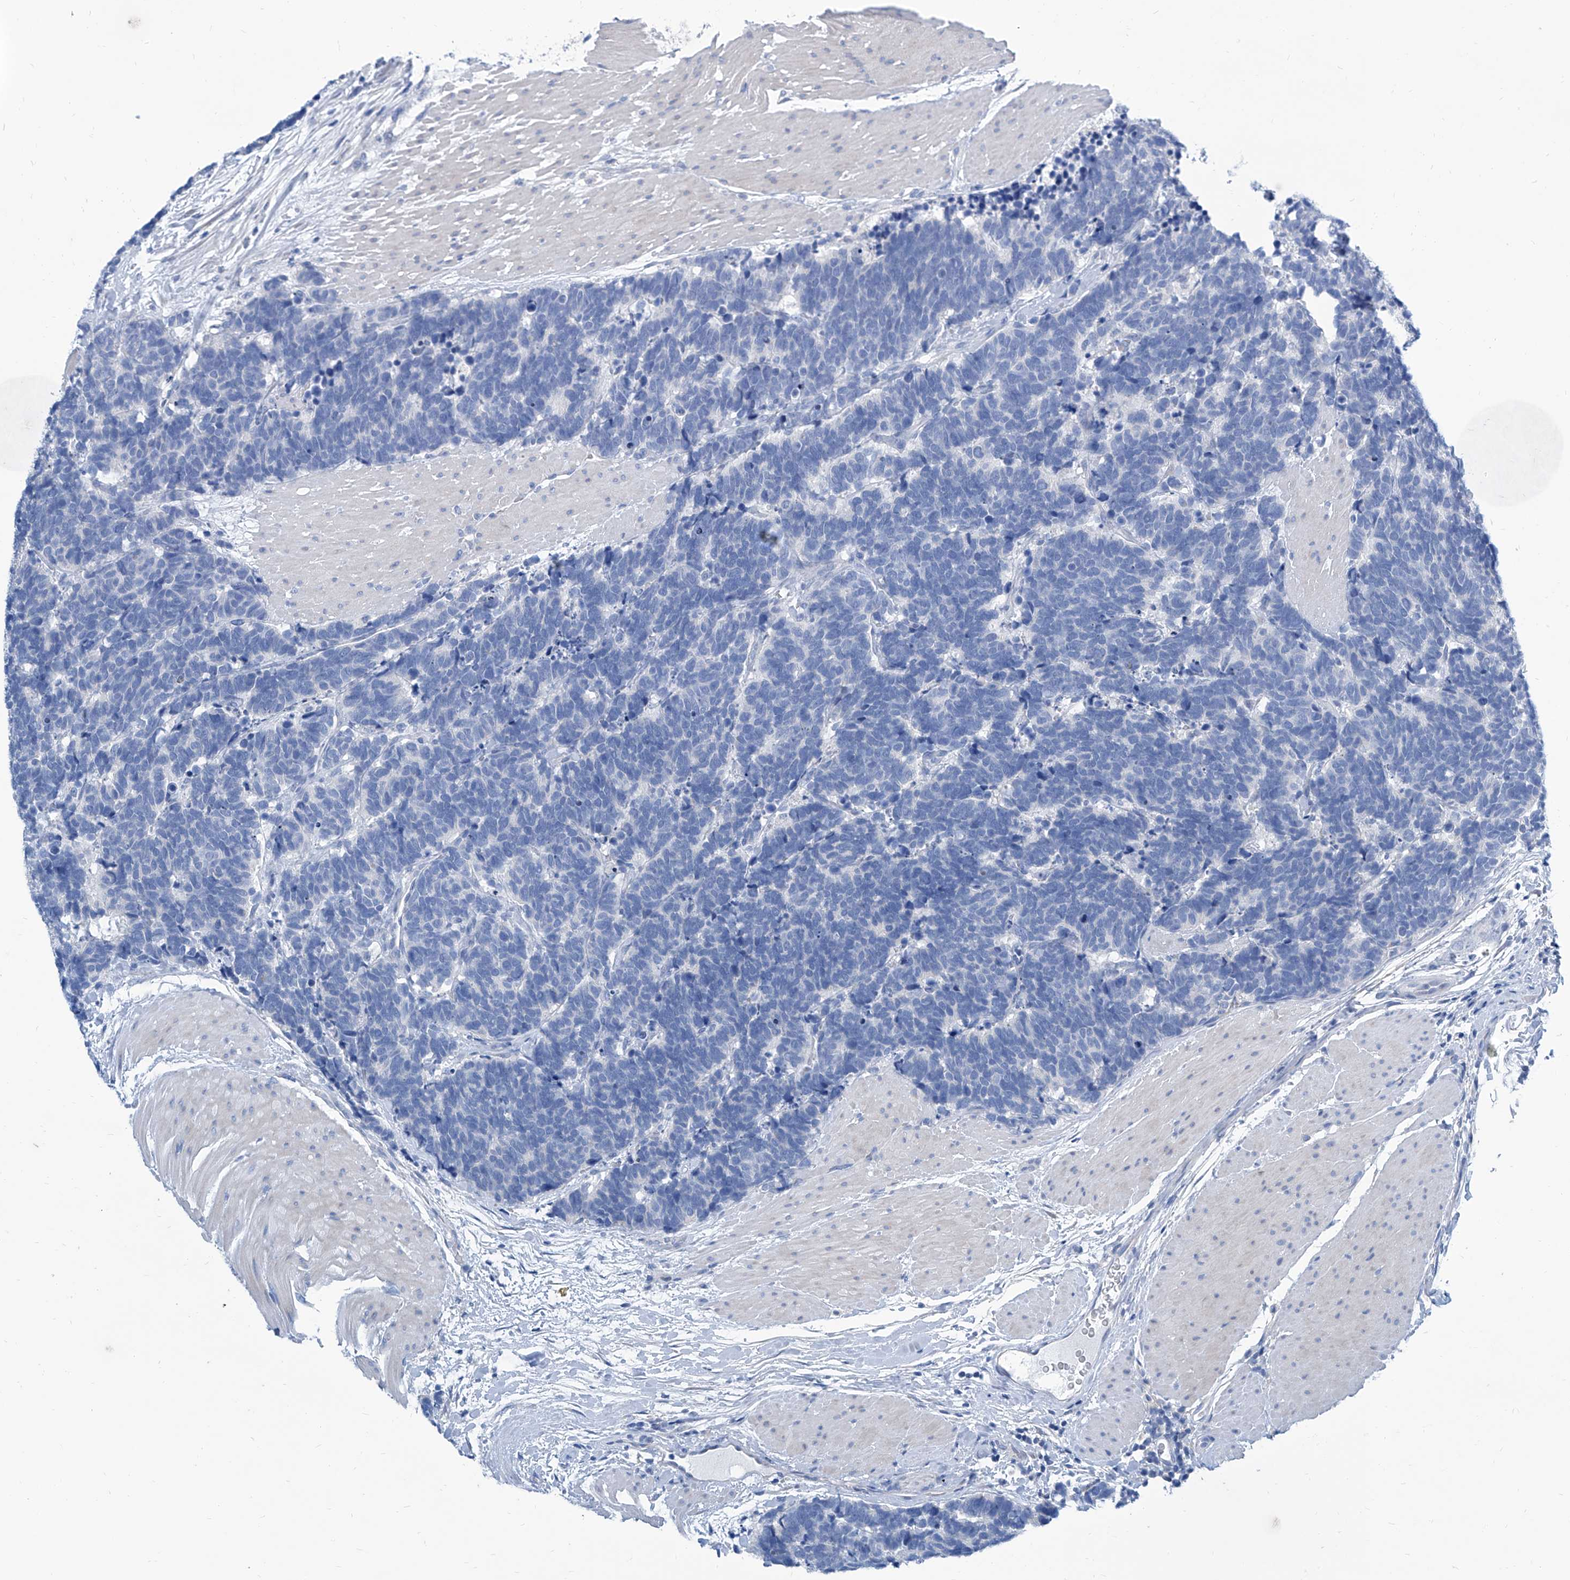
{"staining": {"intensity": "negative", "quantity": "none", "location": "none"}, "tissue": "carcinoid", "cell_type": "Tumor cells", "image_type": "cancer", "snomed": [{"axis": "morphology", "description": "Carcinoma, NOS"}, {"axis": "morphology", "description": "Carcinoid, malignant, NOS"}, {"axis": "topography", "description": "Urinary bladder"}], "caption": "Immunohistochemistry (IHC) histopathology image of neoplastic tissue: malignant carcinoid stained with DAB displays no significant protein expression in tumor cells. (Brightfield microscopy of DAB (3,3'-diaminobenzidine) immunohistochemistry (IHC) at high magnification).", "gene": "ZNF519", "patient": {"sex": "male", "age": 57}}